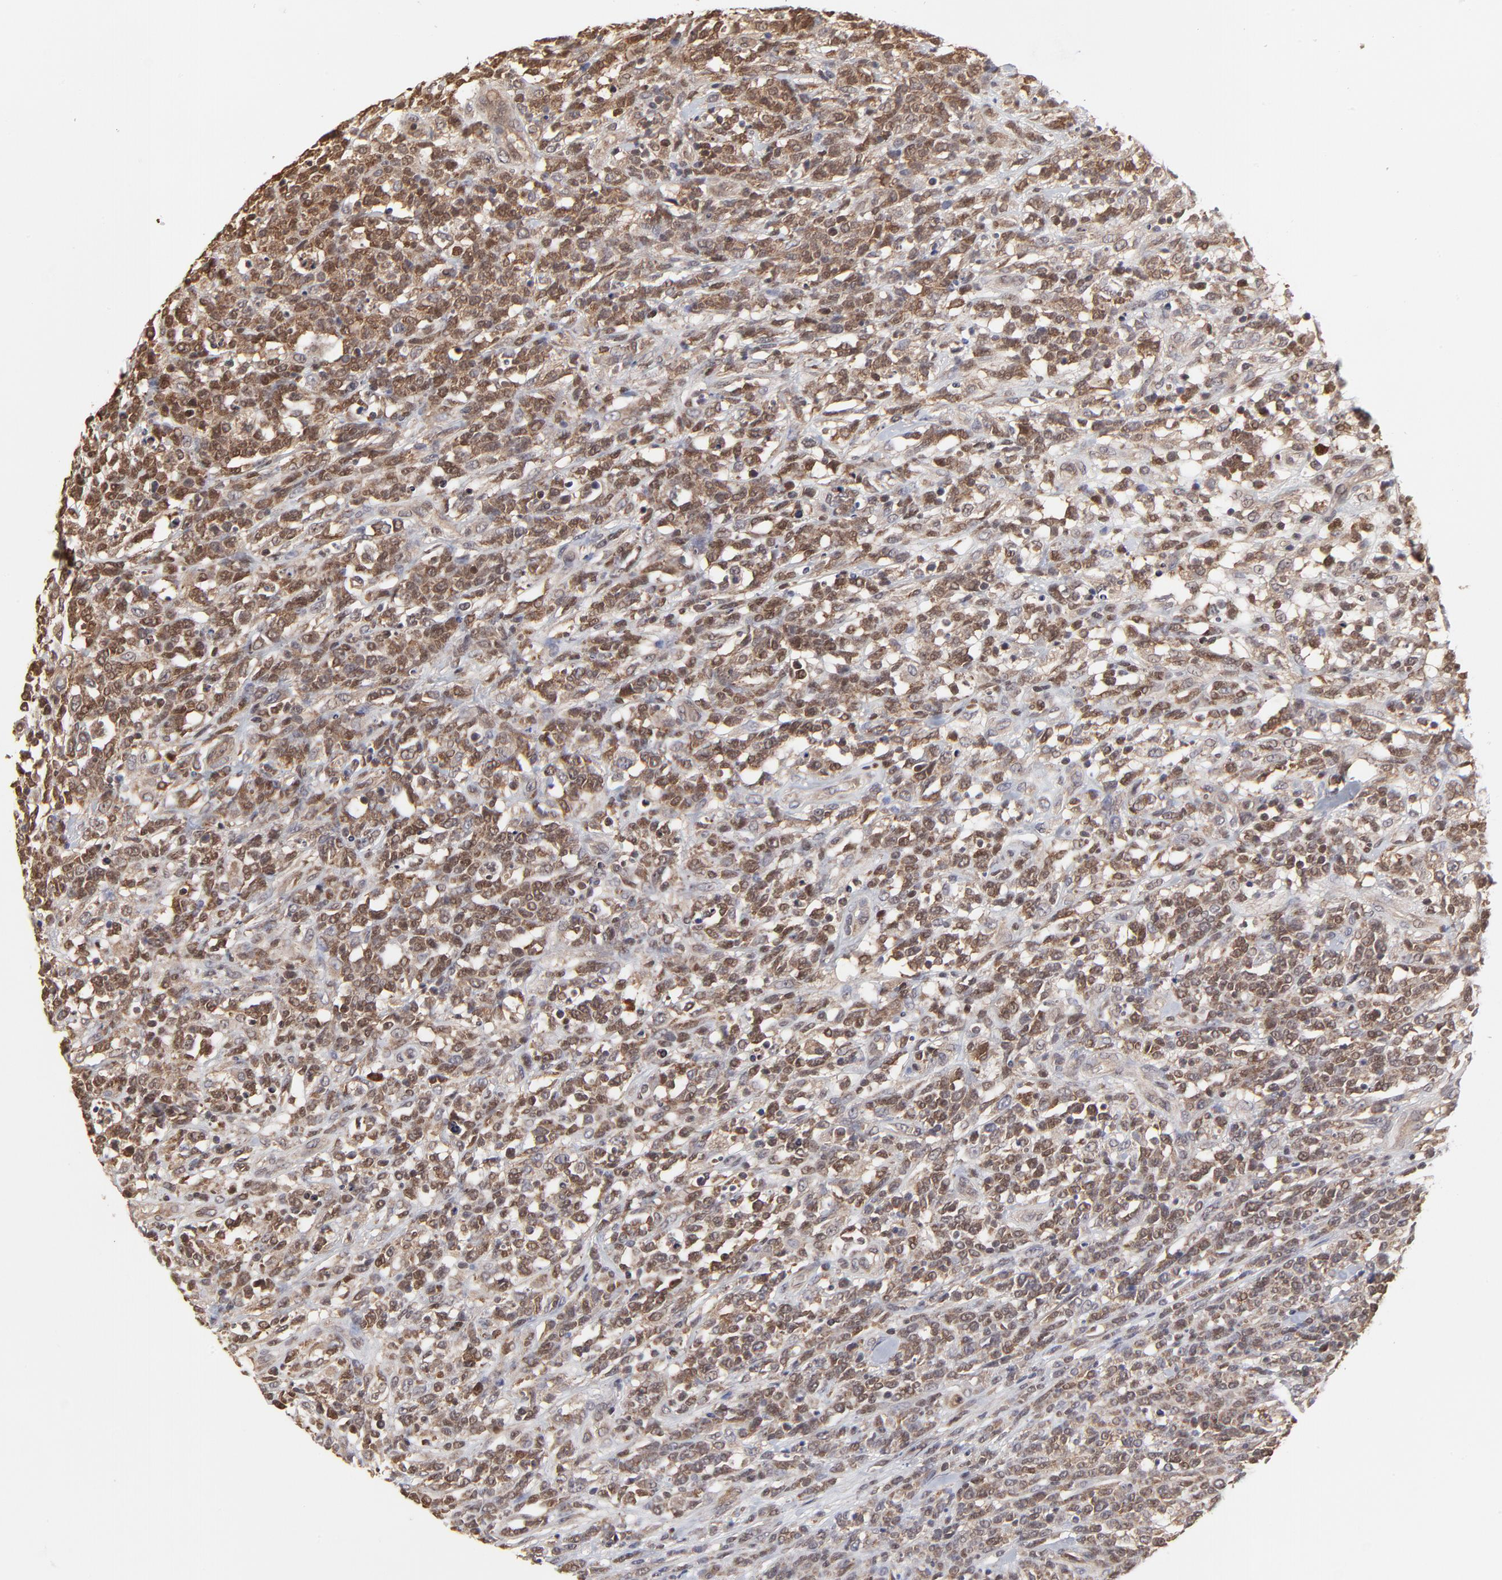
{"staining": {"intensity": "moderate", "quantity": ">75%", "location": "cytoplasmic/membranous"}, "tissue": "lymphoma", "cell_type": "Tumor cells", "image_type": "cancer", "snomed": [{"axis": "morphology", "description": "Malignant lymphoma, non-Hodgkin's type, High grade"}, {"axis": "topography", "description": "Lymph node"}], "caption": "High-grade malignant lymphoma, non-Hodgkin's type stained for a protein shows moderate cytoplasmic/membranous positivity in tumor cells.", "gene": "CASP3", "patient": {"sex": "female", "age": 73}}